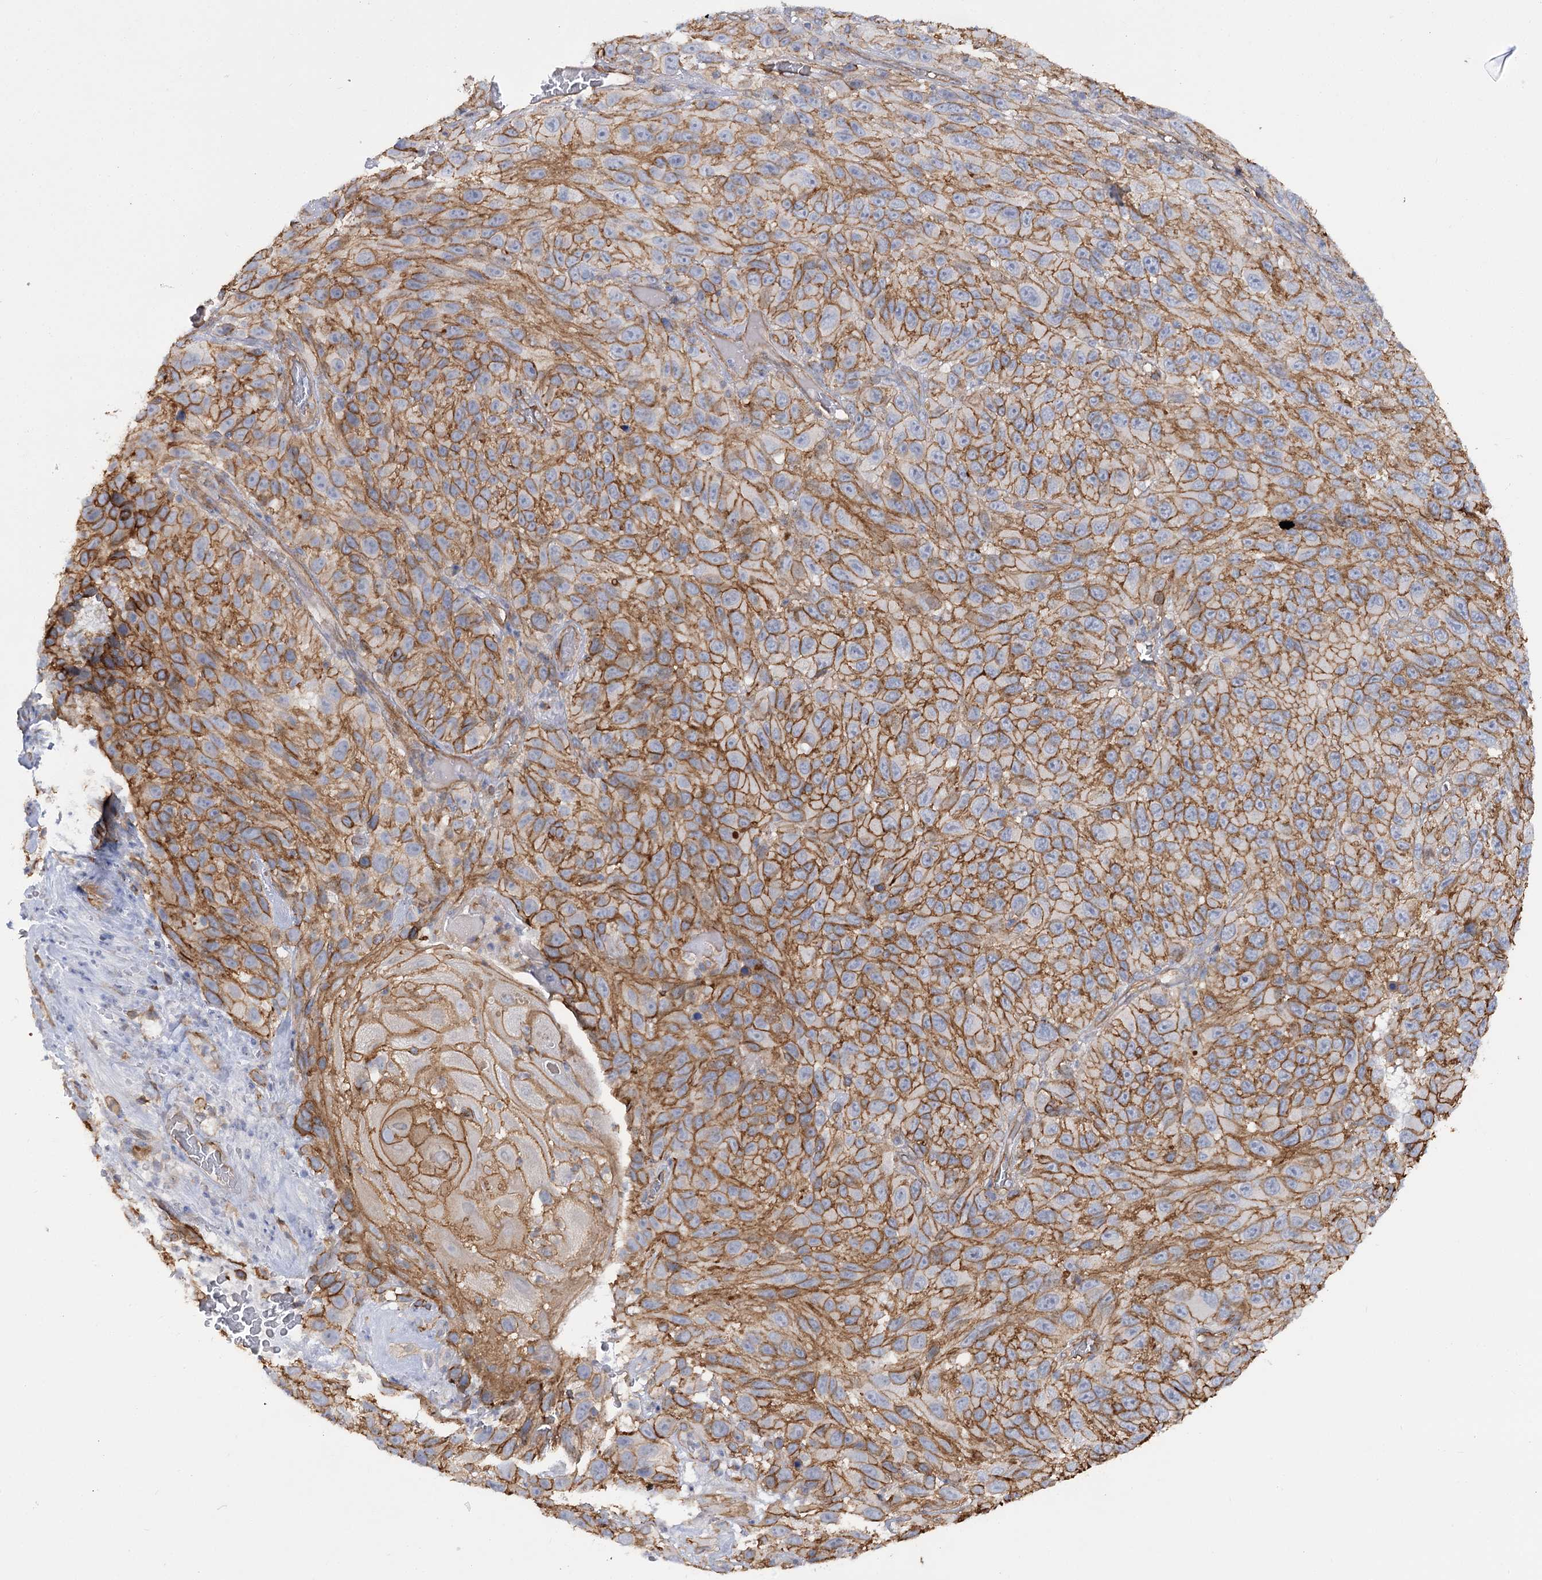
{"staining": {"intensity": "strong", "quantity": ">75%", "location": "cytoplasmic/membranous"}, "tissue": "melanoma", "cell_type": "Tumor cells", "image_type": "cancer", "snomed": [{"axis": "morphology", "description": "Malignant melanoma, NOS"}, {"axis": "topography", "description": "Skin"}], "caption": "Immunohistochemistry (IHC) of melanoma demonstrates high levels of strong cytoplasmic/membranous expression in approximately >75% of tumor cells.", "gene": "SYNPO2", "patient": {"sex": "female", "age": 96}}